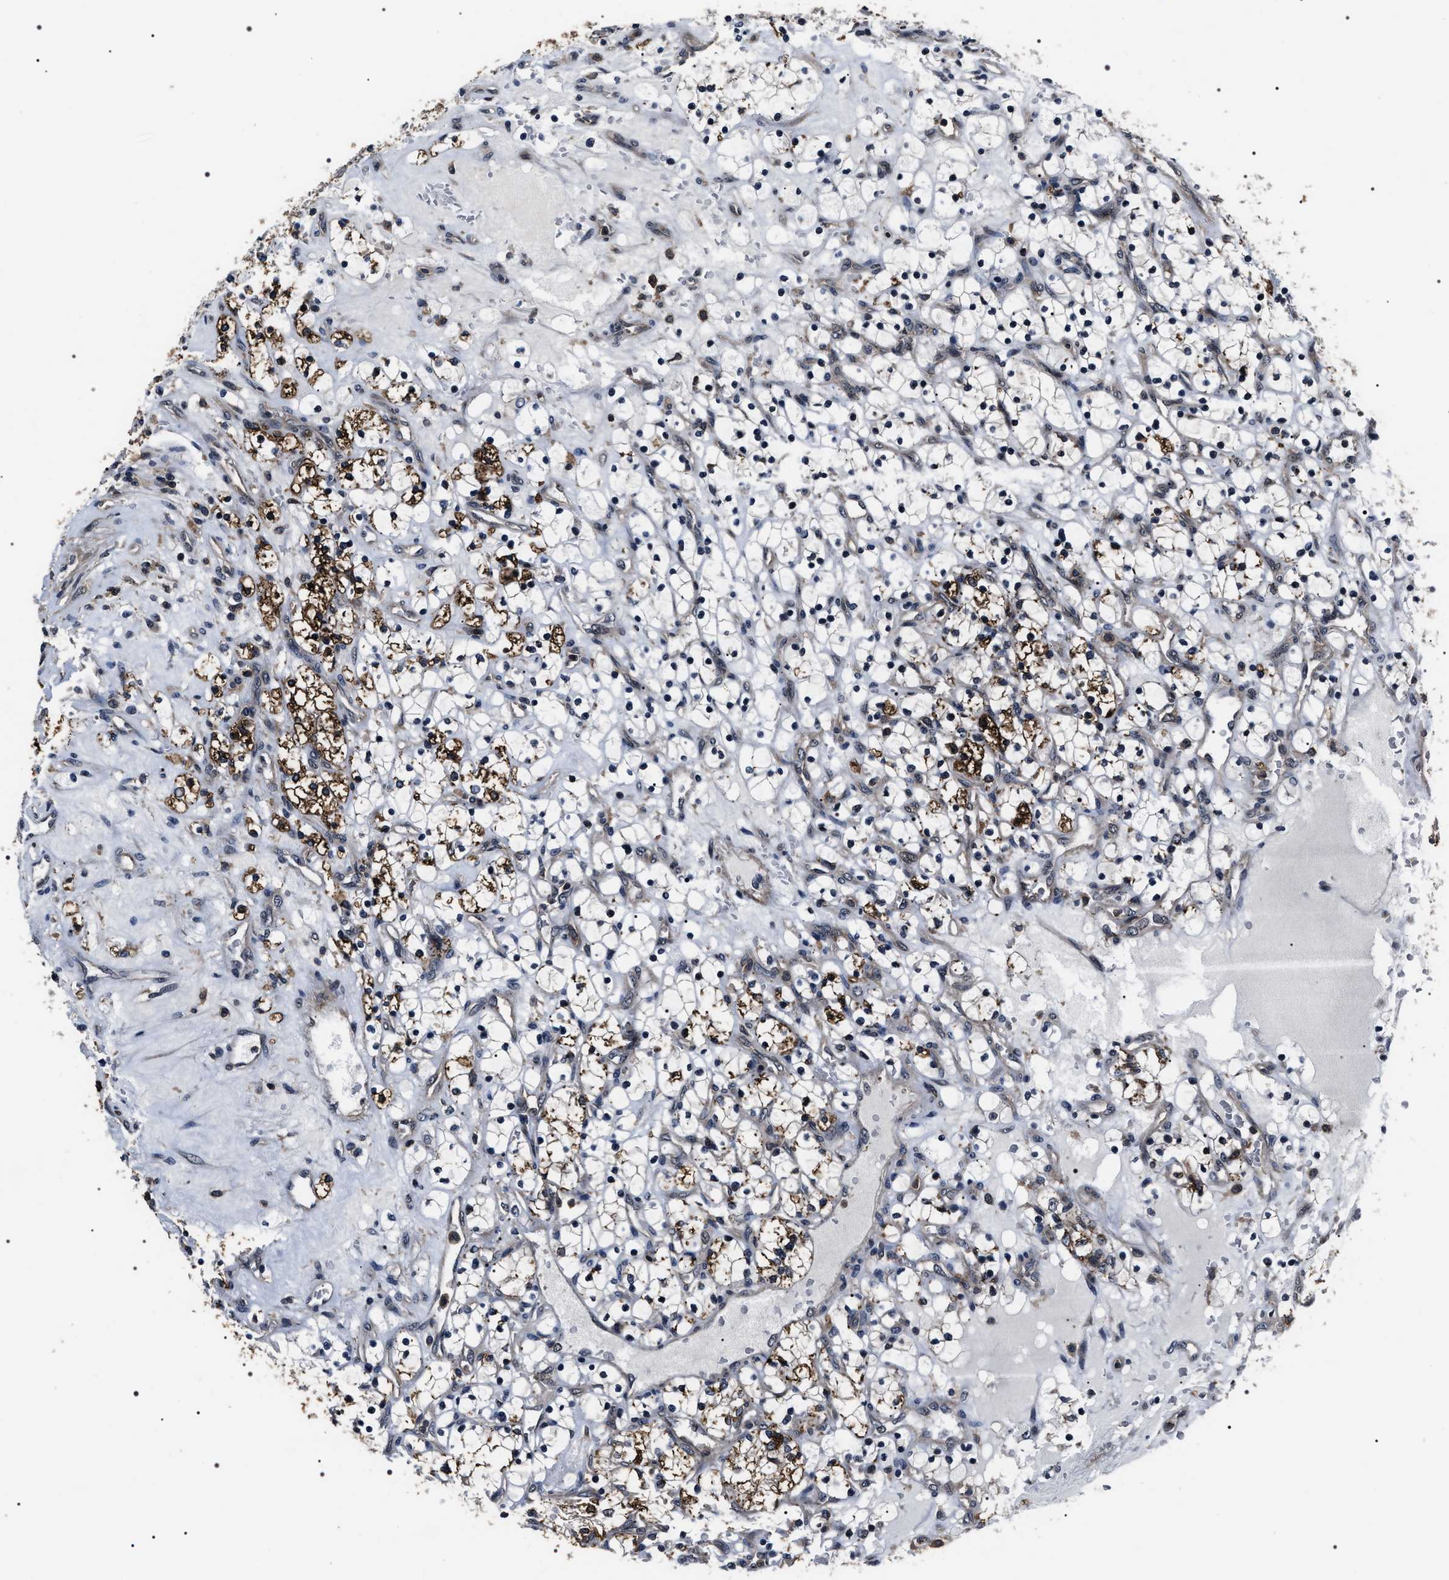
{"staining": {"intensity": "moderate", "quantity": "25%-75%", "location": "cytoplasmic/membranous"}, "tissue": "renal cancer", "cell_type": "Tumor cells", "image_type": "cancer", "snomed": [{"axis": "morphology", "description": "Adenocarcinoma, NOS"}, {"axis": "topography", "description": "Kidney"}], "caption": "High-magnification brightfield microscopy of adenocarcinoma (renal) stained with DAB (brown) and counterstained with hematoxylin (blue). tumor cells exhibit moderate cytoplasmic/membranous expression is appreciated in about25%-75% of cells.", "gene": "SIPA1", "patient": {"sex": "female", "age": 69}}